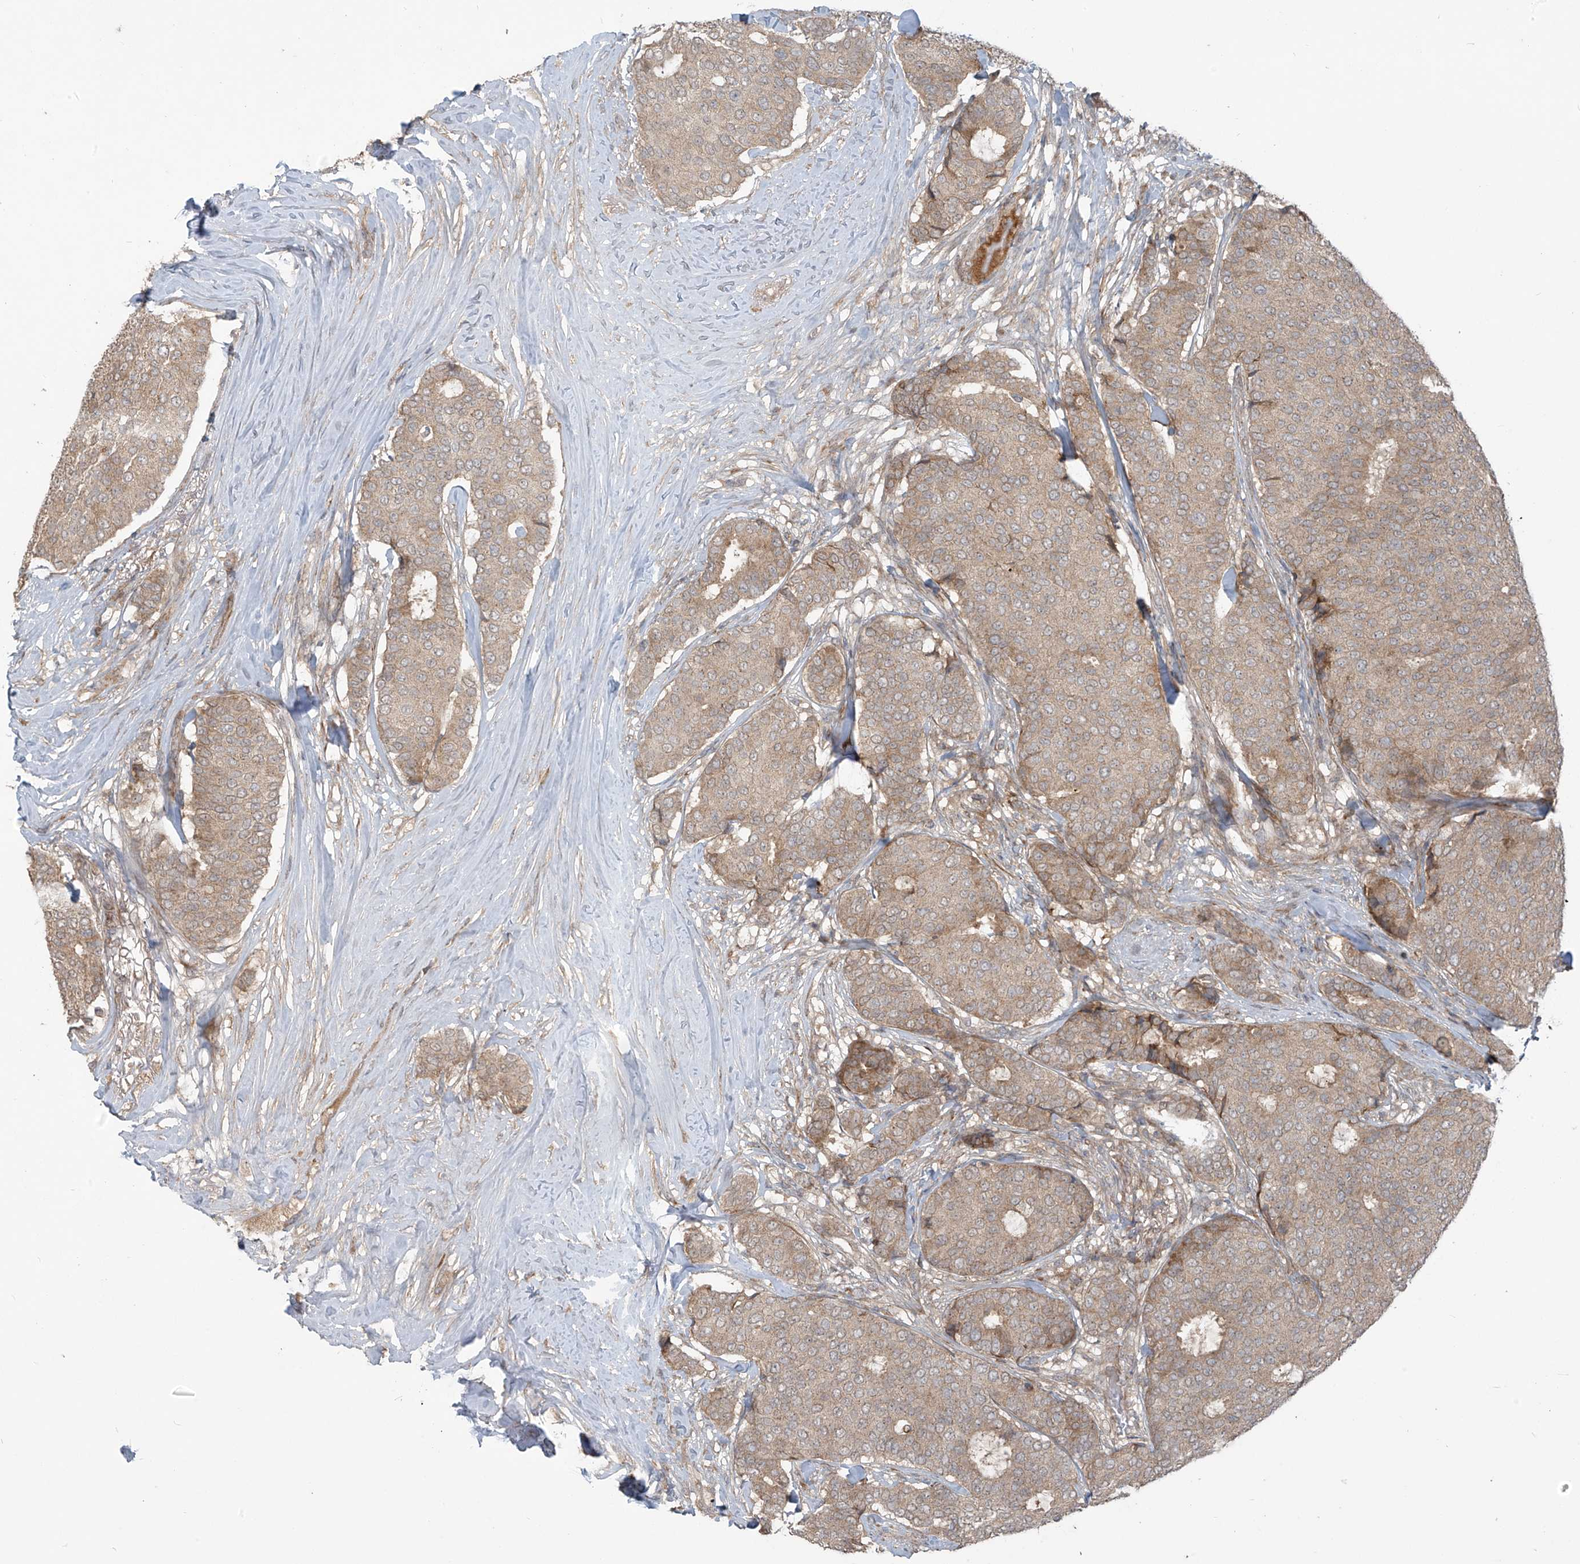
{"staining": {"intensity": "weak", "quantity": ">75%", "location": "cytoplasmic/membranous"}, "tissue": "breast cancer", "cell_type": "Tumor cells", "image_type": "cancer", "snomed": [{"axis": "morphology", "description": "Duct carcinoma"}, {"axis": "topography", "description": "Breast"}], "caption": "A brown stain labels weak cytoplasmic/membranous expression of a protein in breast cancer (invasive ductal carcinoma) tumor cells. Immunohistochemistry (ihc) stains the protein in brown and the nuclei are stained blue.", "gene": "KATNIP", "patient": {"sex": "female", "age": 75}}